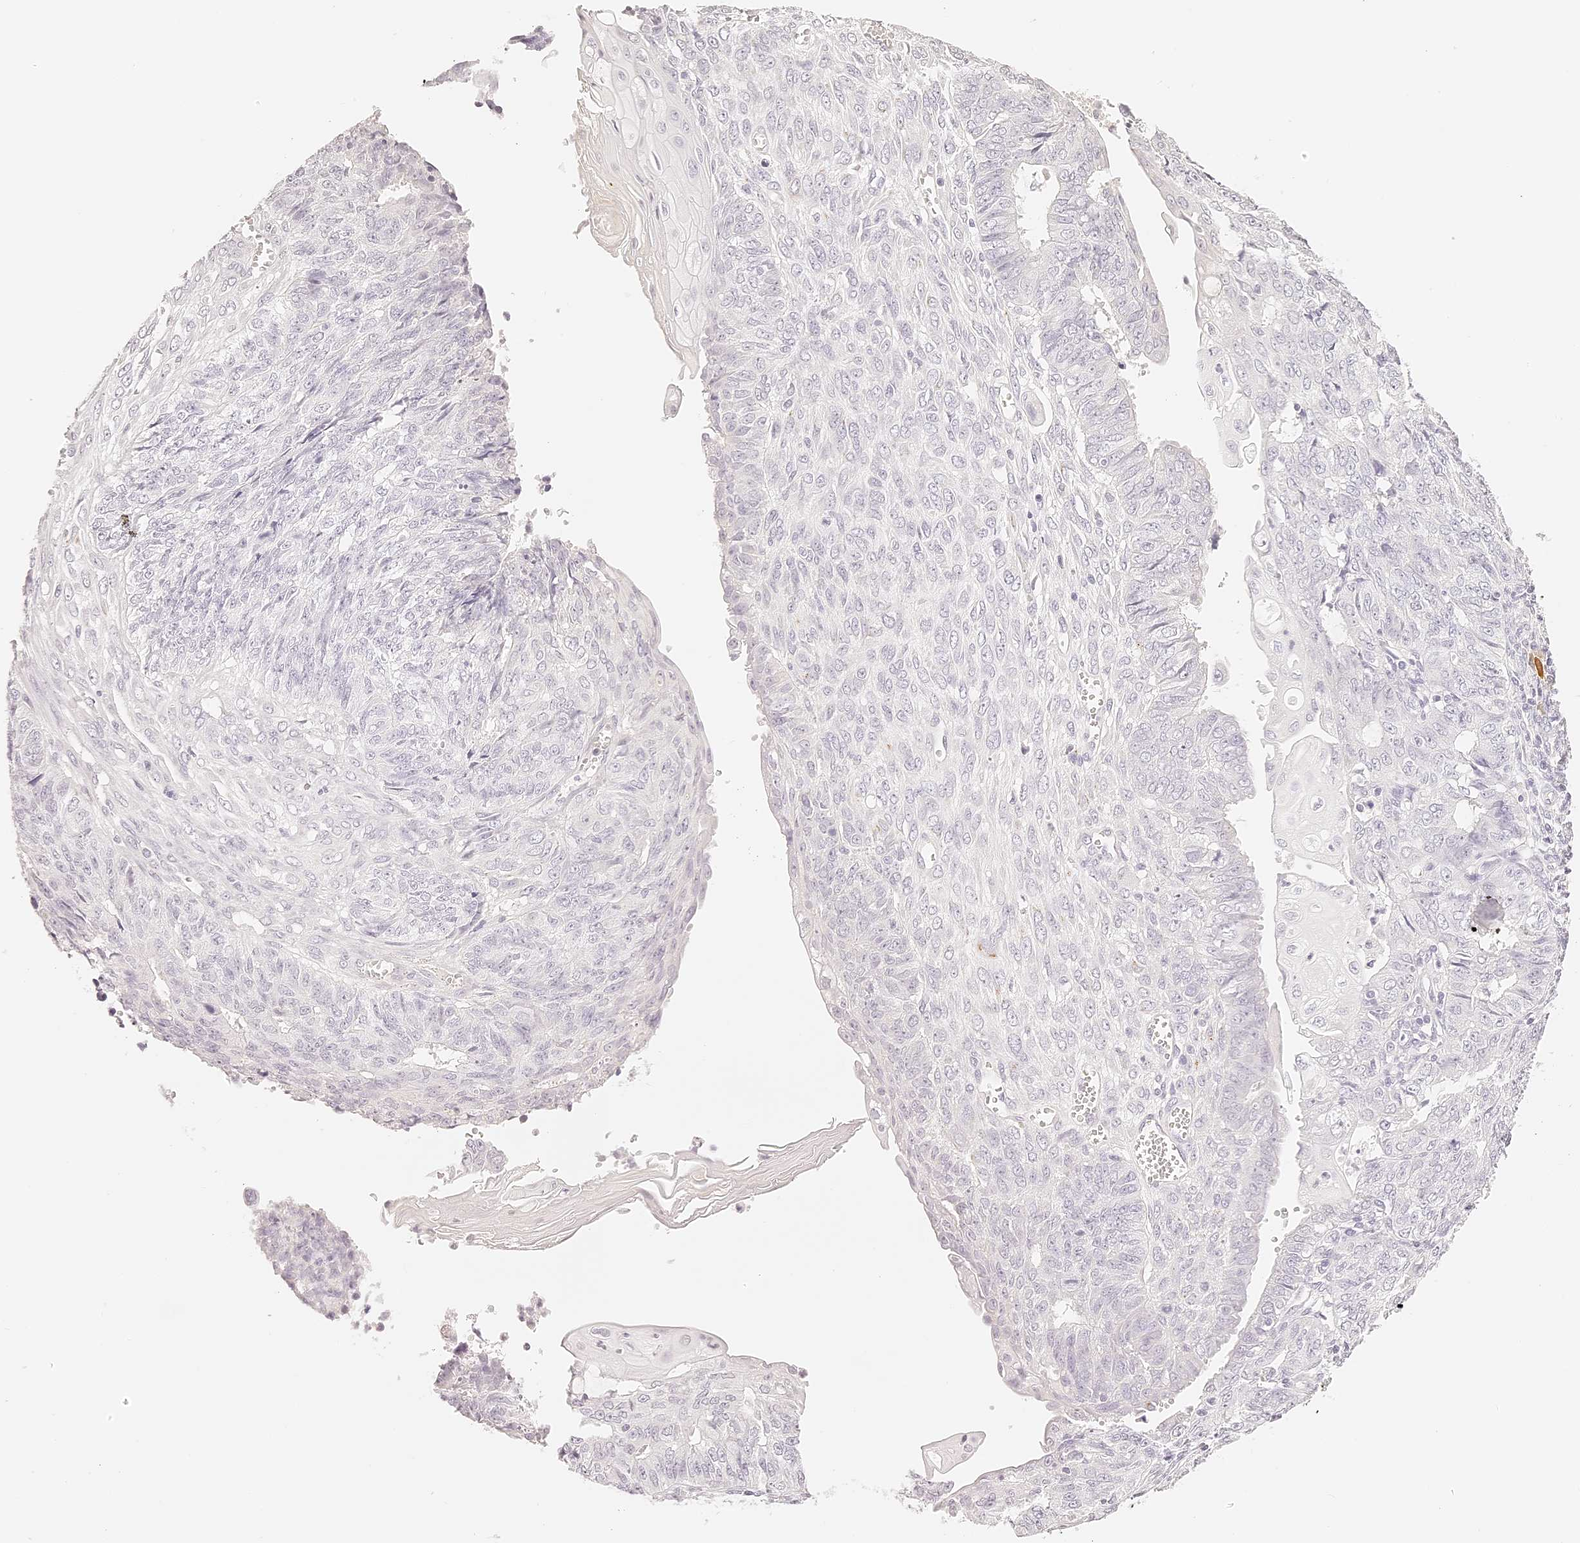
{"staining": {"intensity": "negative", "quantity": "none", "location": "none"}, "tissue": "endometrial cancer", "cell_type": "Tumor cells", "image_type": "cancer", "snomed": [{"axis": "morphology", "description": "Adenocarcinoma, NOS"}, {"axis": "topography", "description": "Endometrium"}], "caption": "Protein analysis of endometrial cancer (adenocarcinoma) displays no significant positivity in tumor cells.", "gene": "TRIM45", "patient": {"sex": "female", "age": 32}}